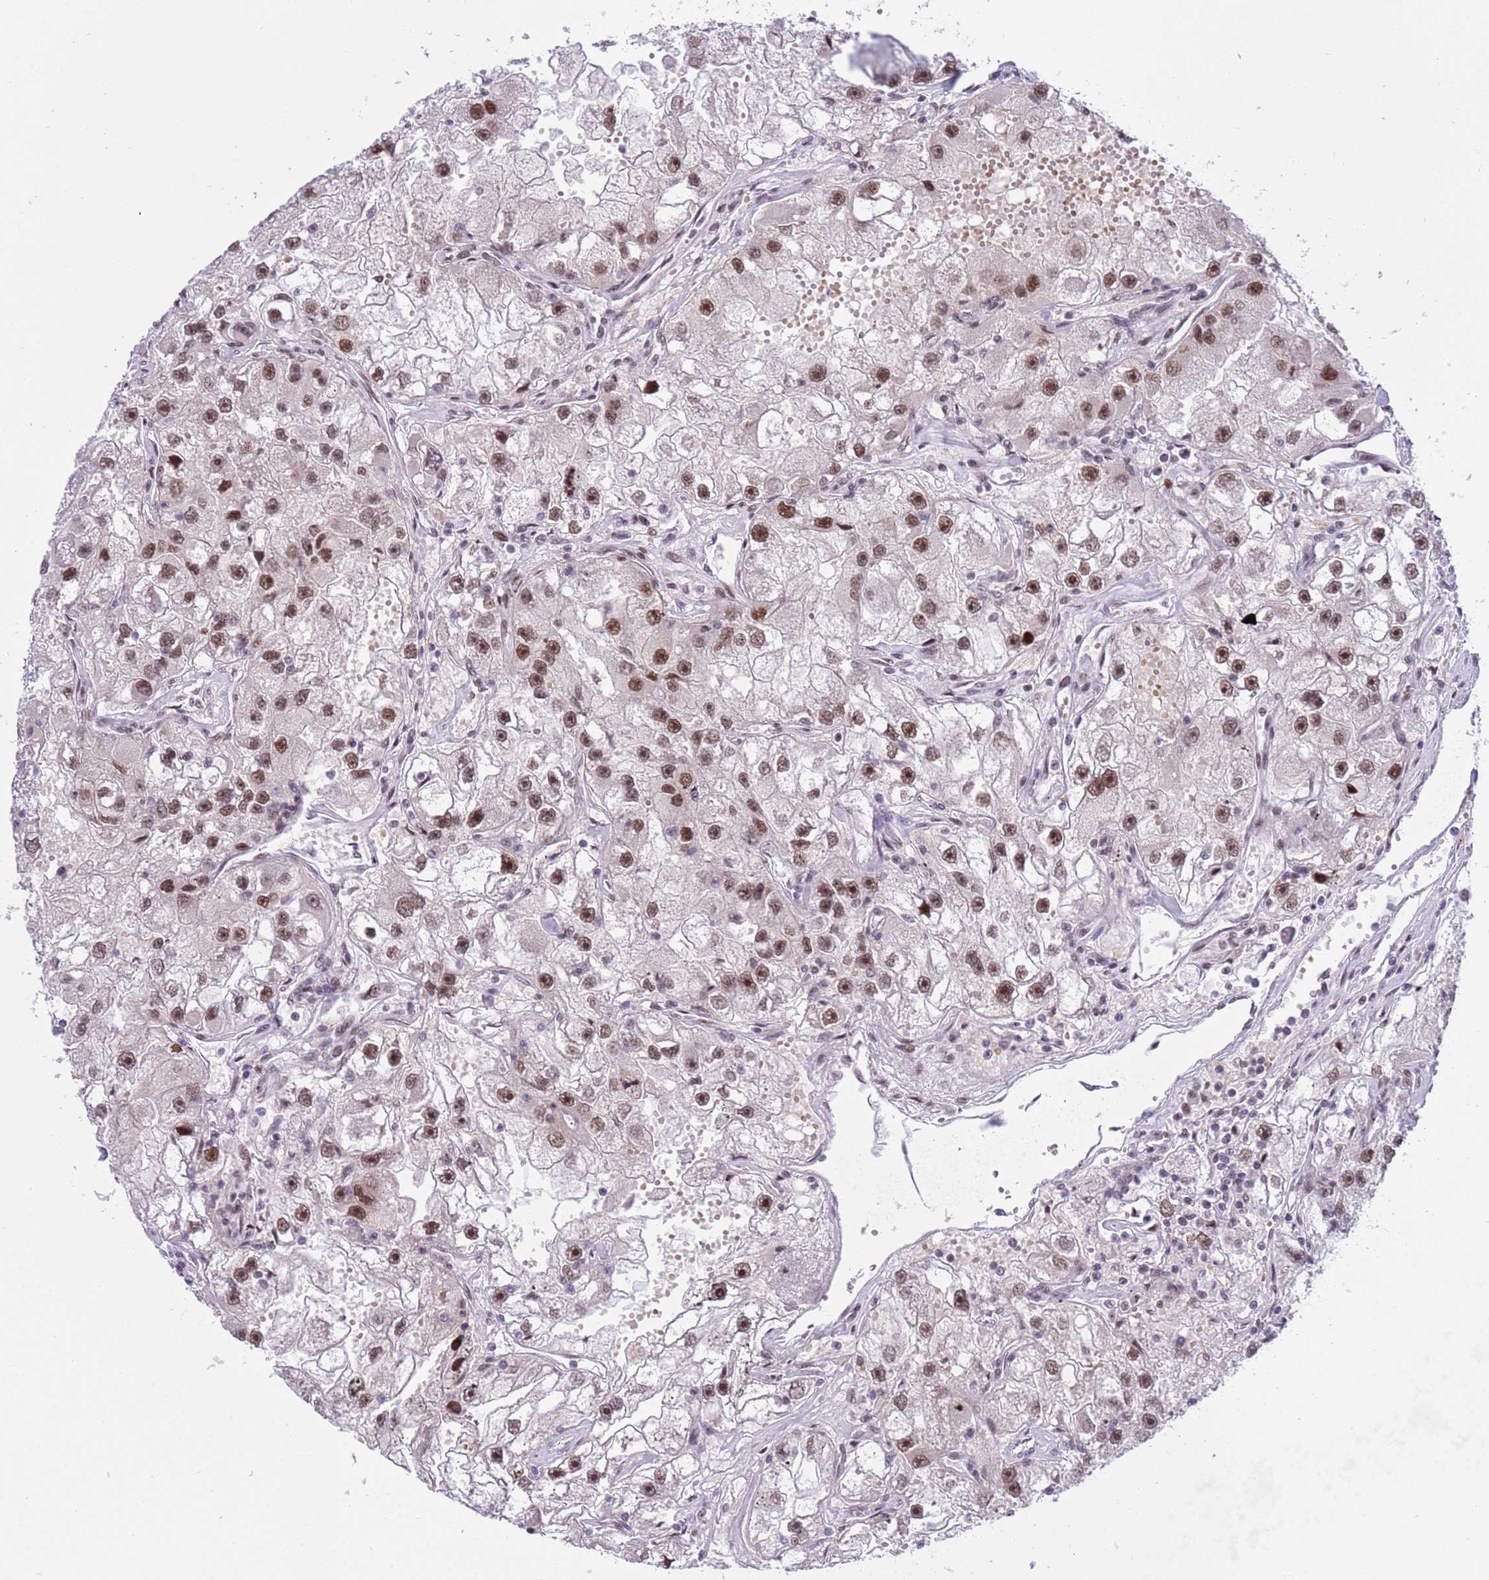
{"staining": {"intensity": "strong", "quantity": ">75%", "location": "nuclear"}, "tissue": "renal cancer", "cell_type": "Tumor cells", "image_type": "cancer", "snomed": [{"axis": "morphology", "description": "Adenocarcinoma, NOS"}, {"axis": "topography", "description": "Kidney"}], "caption": "Immunohistochemical staining of human renal cancer (adenocarcinoma) exhibits high levels of strong nuclear expression in about >75% of tumor cells.", "gene": "THOC2", "patient": {"sex": "male", "age": 63}}